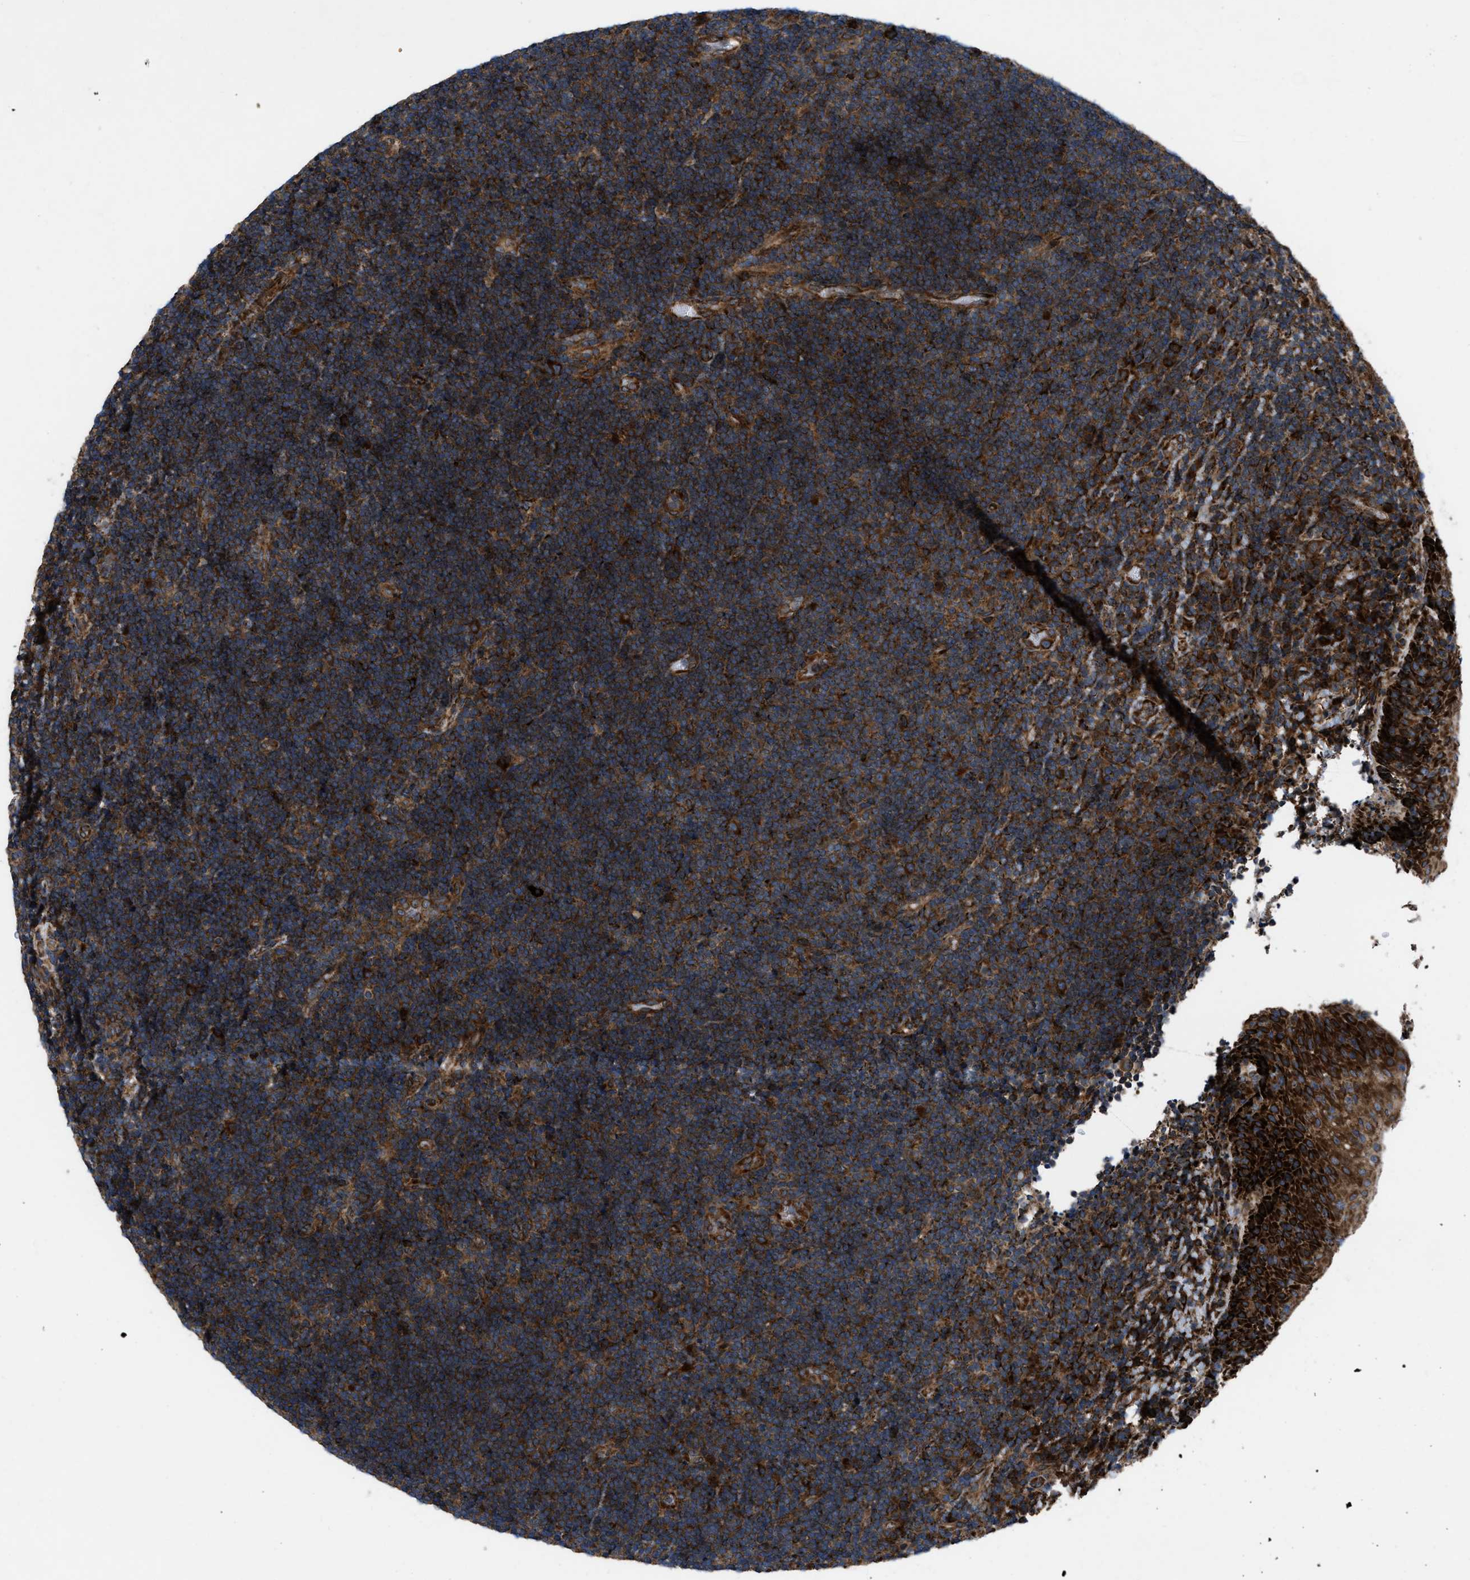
{"staining": {"intensity": "strong", "quantity": ">75%", "location": "cytoplasmic/membranous"}, "tissue": "lymphoma", "cell_type": "Tumor cells", "image_type": "cancer", "snomed": [{"axis": "morphology", "description": "Malignant lymphoma, non-Hodgkin's type, High grade"}, {"axis": "topography", "description": "Tonsil"}], "caption": "Human malignant lymphoma, non-Hodgkin's type (high-grade) stained for a protein (brown) exhibits strong cytoplasmic/membranous positive positivity in approximately >75% of tumor cells.", "gene": "PER3", "patient": {"sex": "female", "age": 36}}